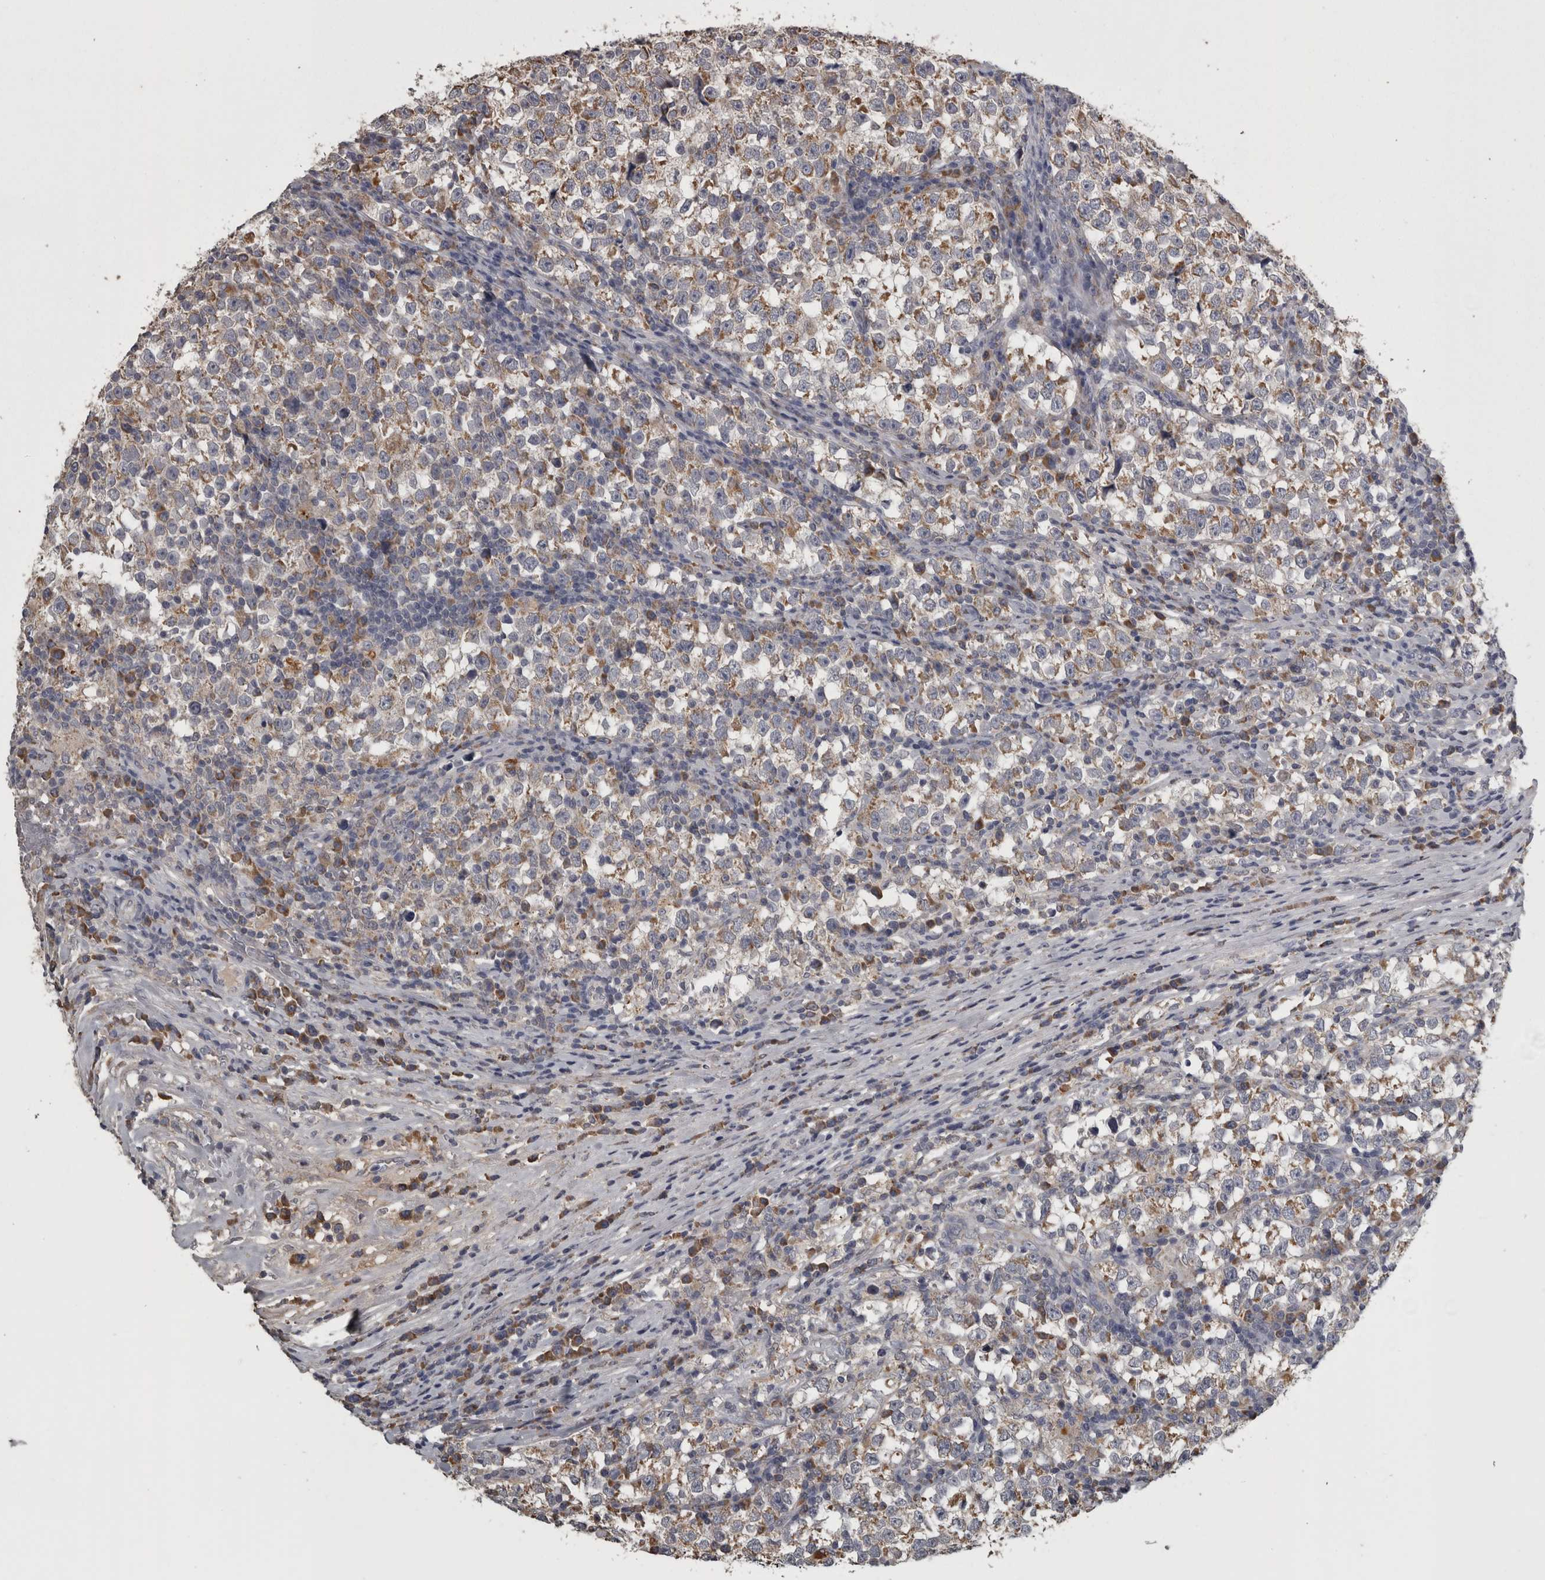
{"staining": {"intensity": "moderate", "quantity": ">75%", "location": "cytoplasmic/membranous"}, "tissue": "testis cancer", "cell_type": "Tumor cells", "image_type": "cancer", "snomed": [{"axis": "morphology", "description": "Normal tissue, NOS"}, {"axis": "morphology", "description": "Seminoma, NOS"}, {"axis": "topography", "description": "Testis"}], "caption": "Testis seminoma was stained to show a protein in brown. There is medium levels of moderate cytoplasmic/membranous expression in approximately >75% of tumor cells. (DAB IHC, brown staining for protein, blue staining for nuclei).", "gene": "FRK", "patient": {"sex": "male", "age": 43}}